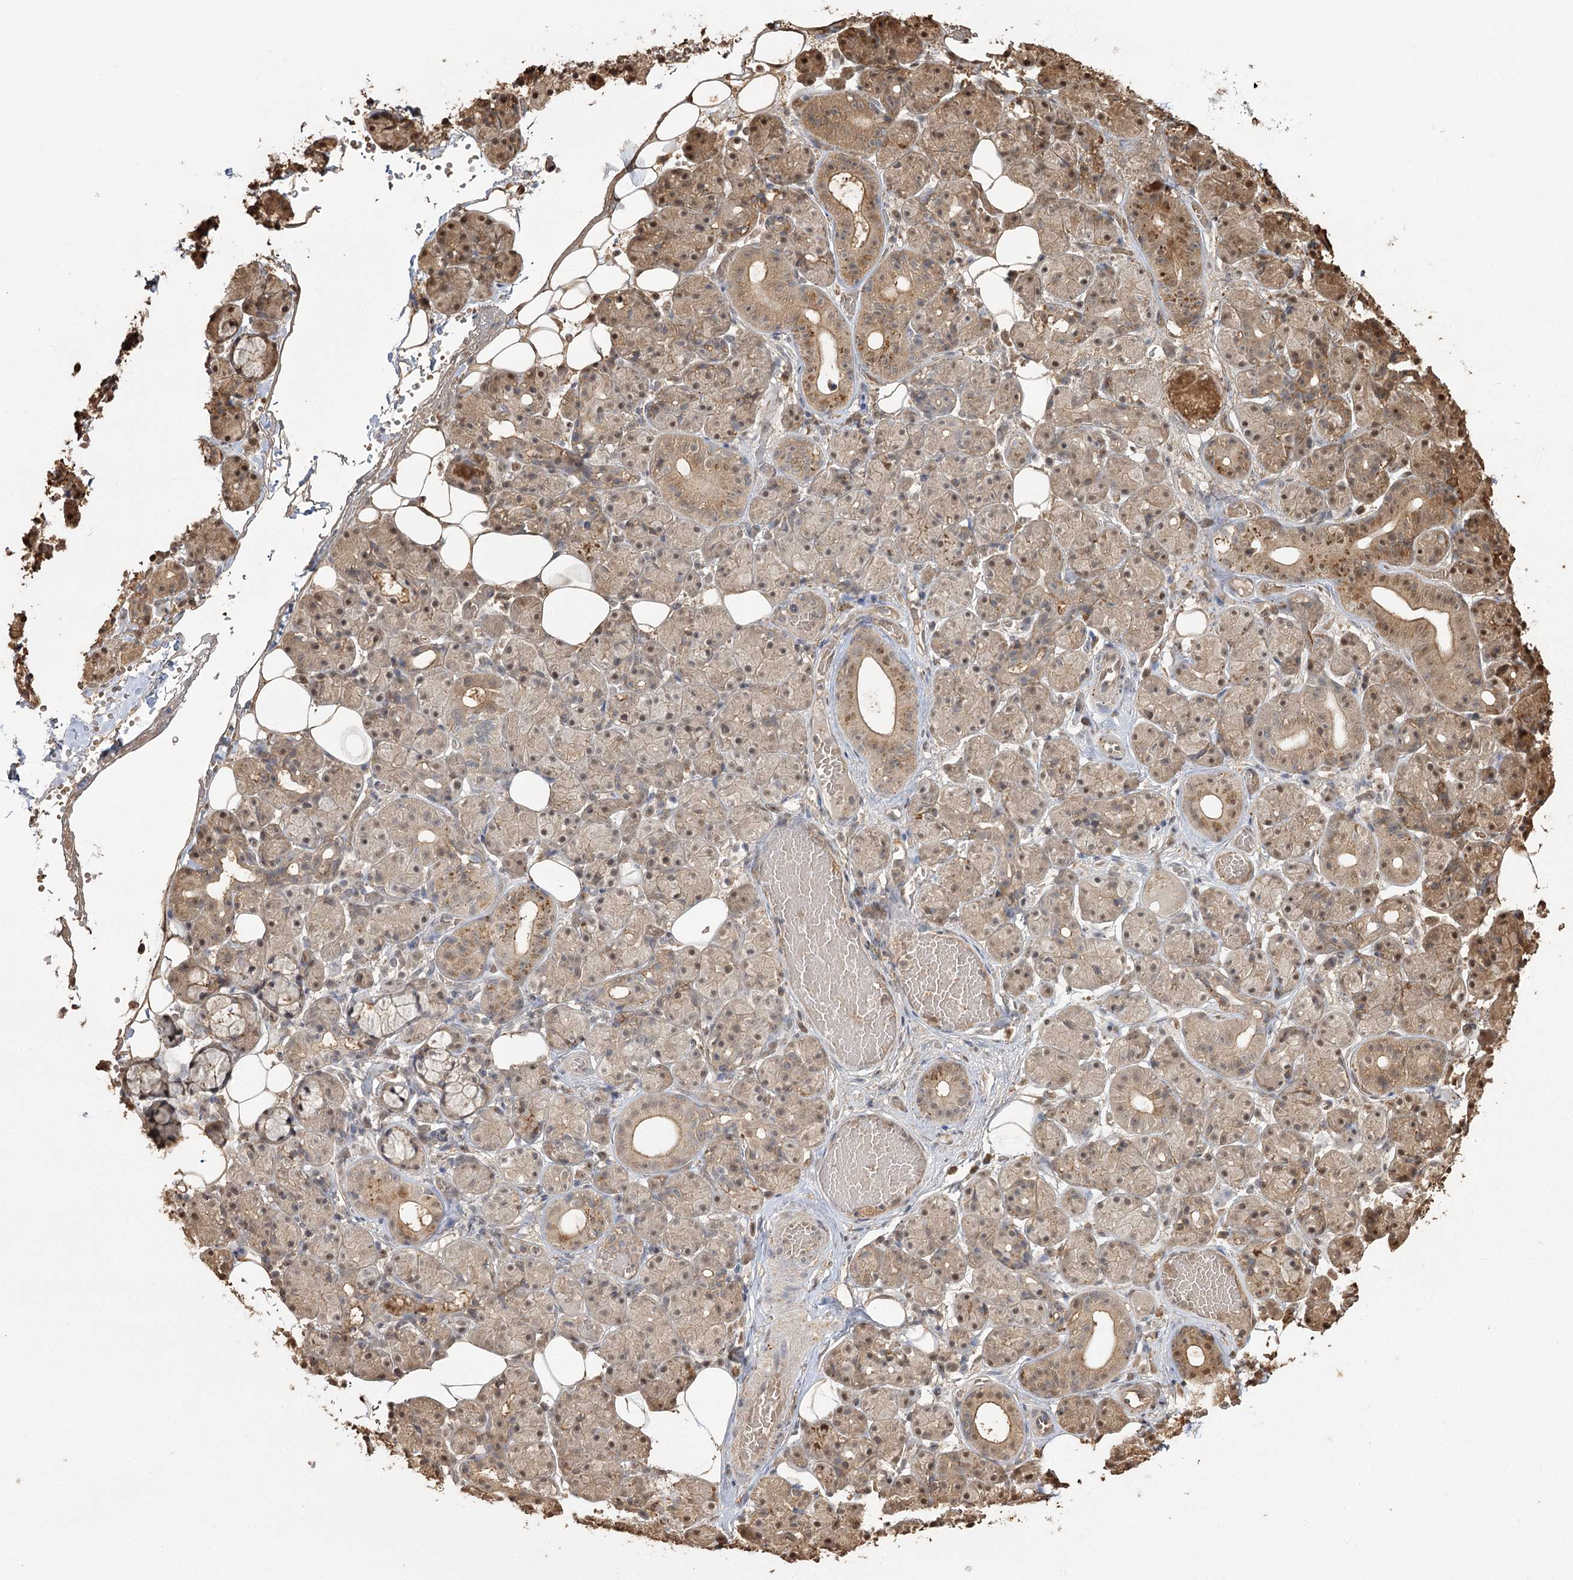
{"staining": {"intensity": "moderate", "quantity": ">75%", "location": "cytoplasmic/membranous,nuclear"}, "tissue": "salivary gland", "cell_type": "Glandular cells", "image_type": "normal", "snomed": [{"axis": "morphology", "description": "Normal tissue, NOS"}, {"axis": "topography", "description": "Salivary gland"}], "caption": "Approximately >75% of glandular cells in benign human salivary gland demonstrate moderate cytoplasmic/membranous,nuclear protein staining as visualized by brown immunohistochemical staining.", "gene": "PLCH1", "patient": {"sex": "male", "age": 63}}